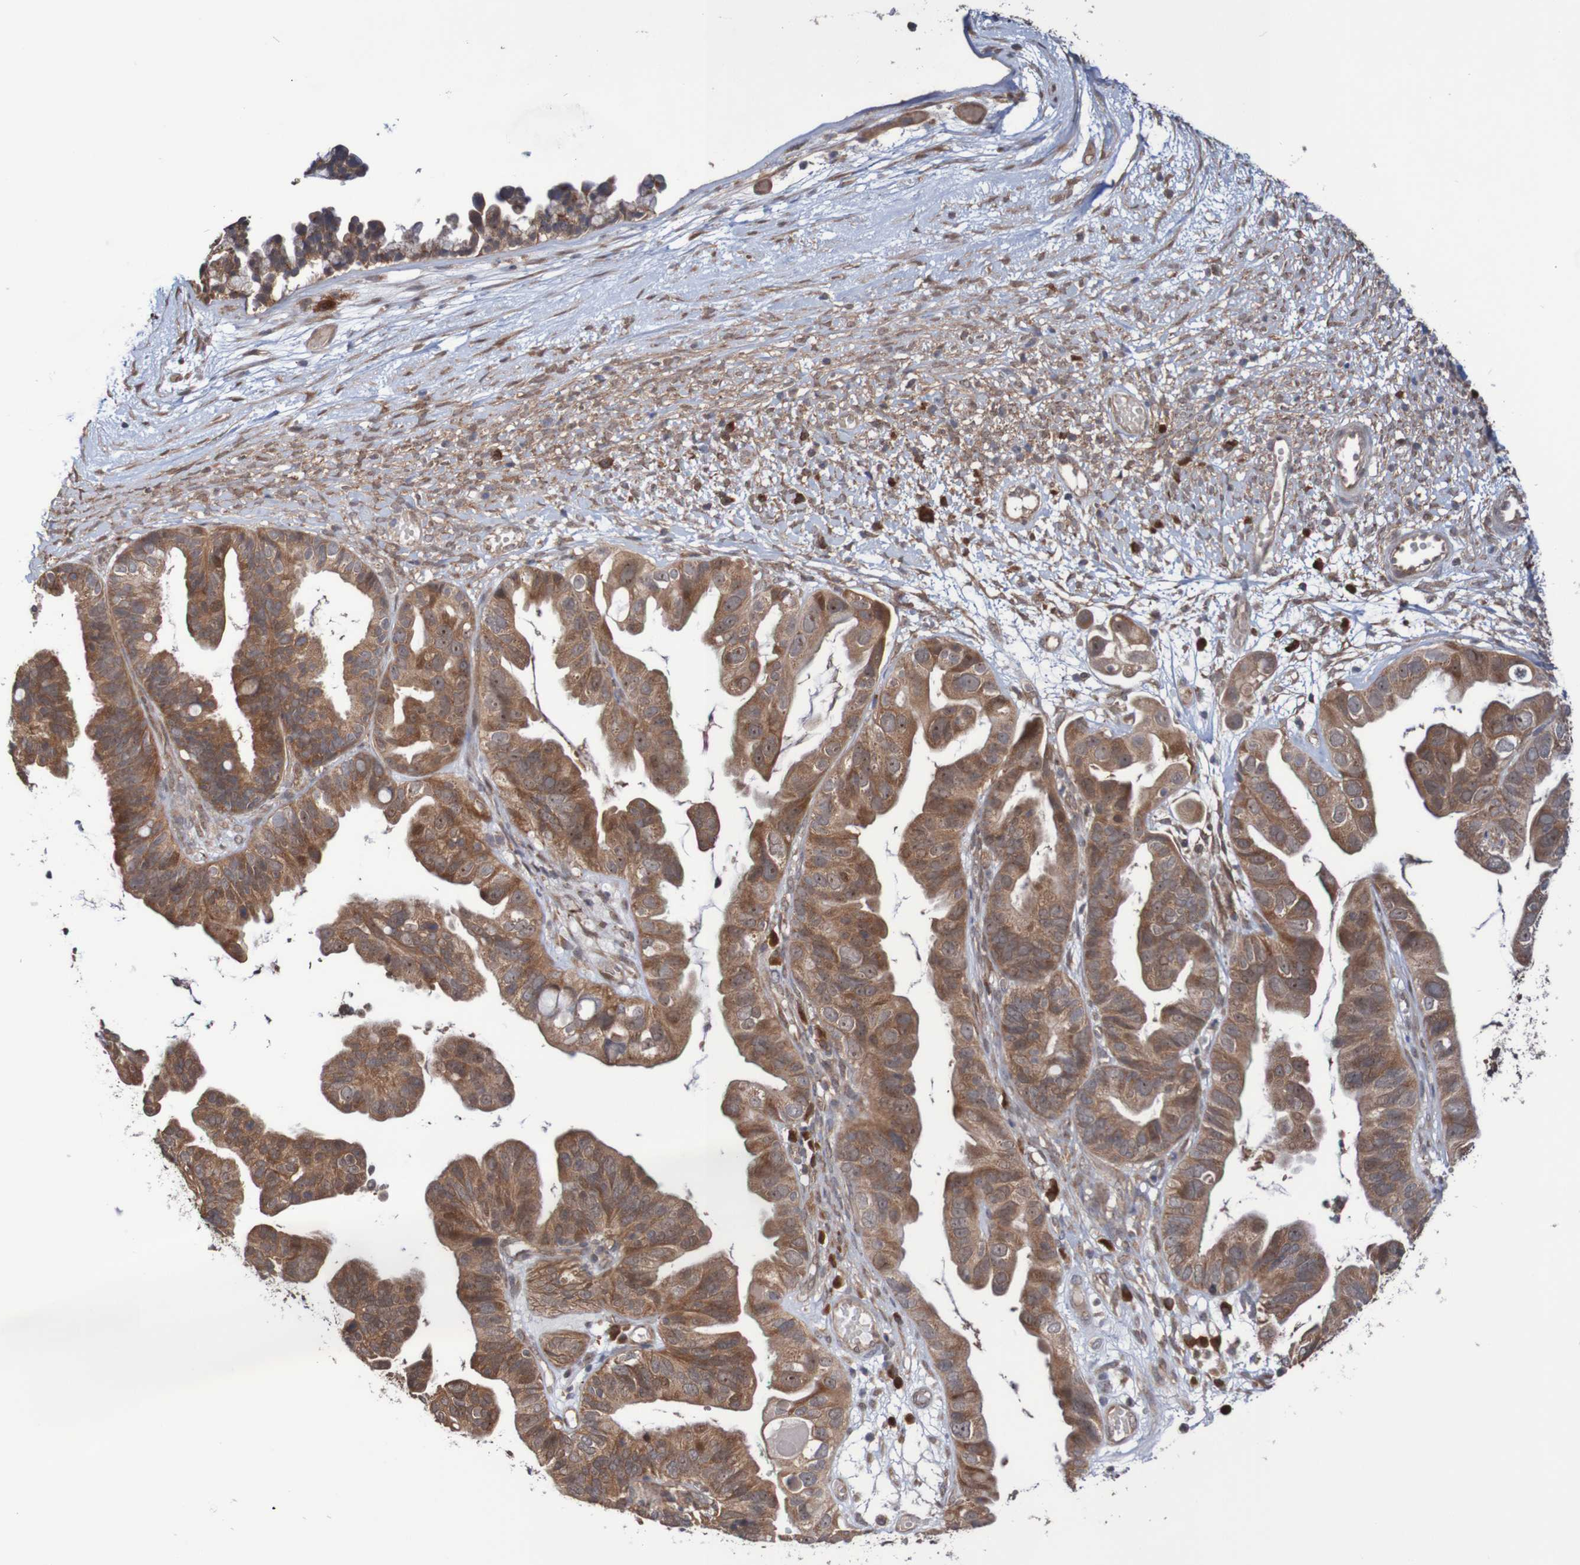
{"staining": {"intensity": "moderate", "quantity": ">75%", "location": "cytoplasmic/membranous,nuclear"}, "tissue": "ovarian cancer", "cell_type": "Tumor cells", "image_type": "cancer", "snomed": [{"axis": "morphology", "description": "Cystadenocarcinoma, serous, NOS"}, {"axis": "topography", "description": "Ovary"}], "caption": "Serous cystadenocarcinoma (ovarian) stained with IHC exhibits moderate cytoplasmic/membranous and nuclear staining in approximately >75% of tumor cells. The staining is performed using DAB (3,3'-diaminobenzidine) brown chromogen to label protein expression. The nuclei are counter-stained blue using hematoxylin.", "gene": "PHPT1", "patient": {"sex": "female", "age": 56}}